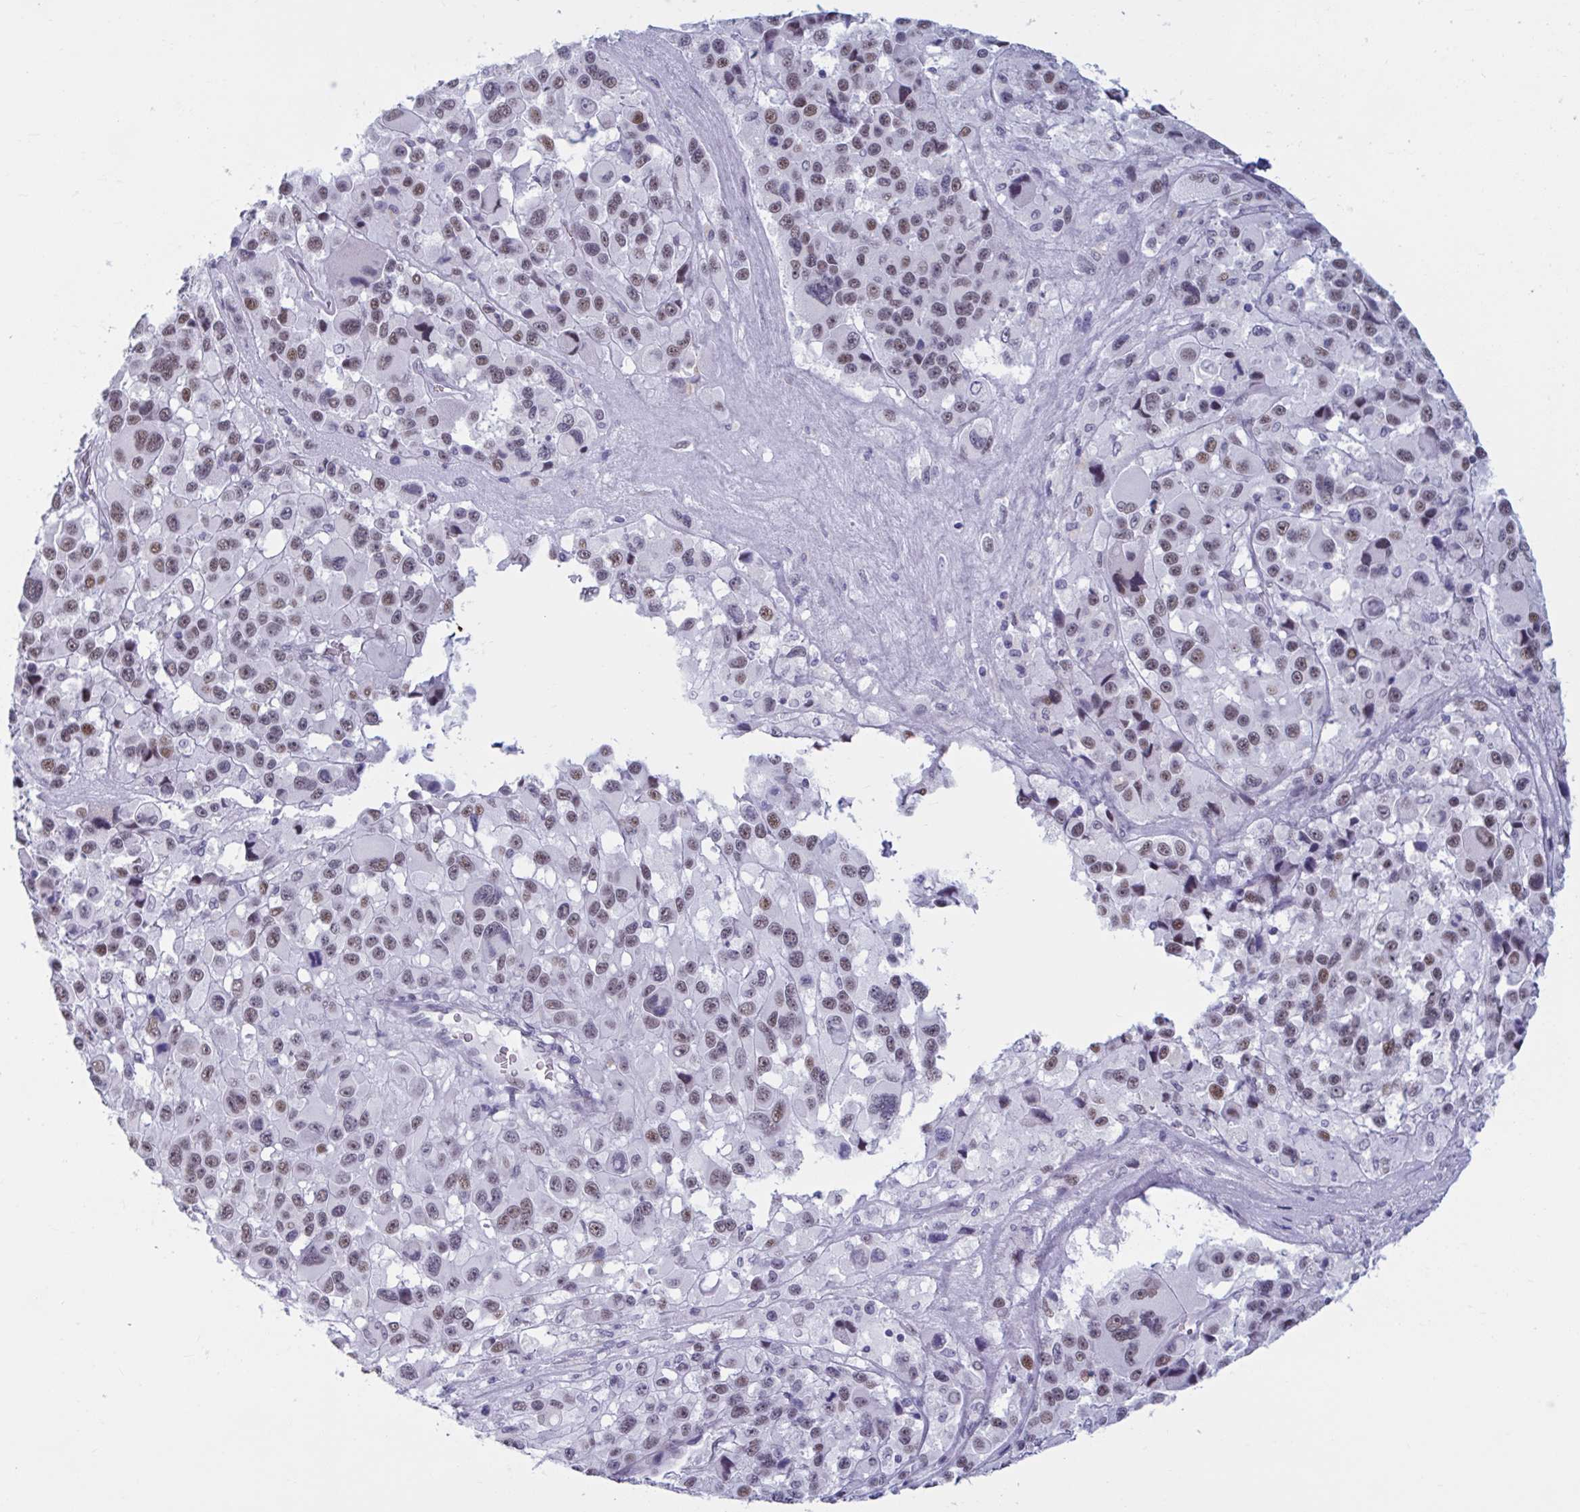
{"staining": {"intensity": "moderate", "quantity": ">75%", "location": "nuclear"}, "tissue": "melanoma", "cell_type": "Tumor cells", "image_type": "cancer", "snomed": [{"axis": "morphology", "description": "Malignant melanoma, Metastatic site"}, {"axis": "topography", "description": "Lymph node"}], "caption": "The micrograph displays staining of malignant melanoma (metastatic site), revealing moderate nuclear protein positivity (brown color) within tumor cells.", "gene": "MSMB", "patient": {"sex": "female", "age": 65}}